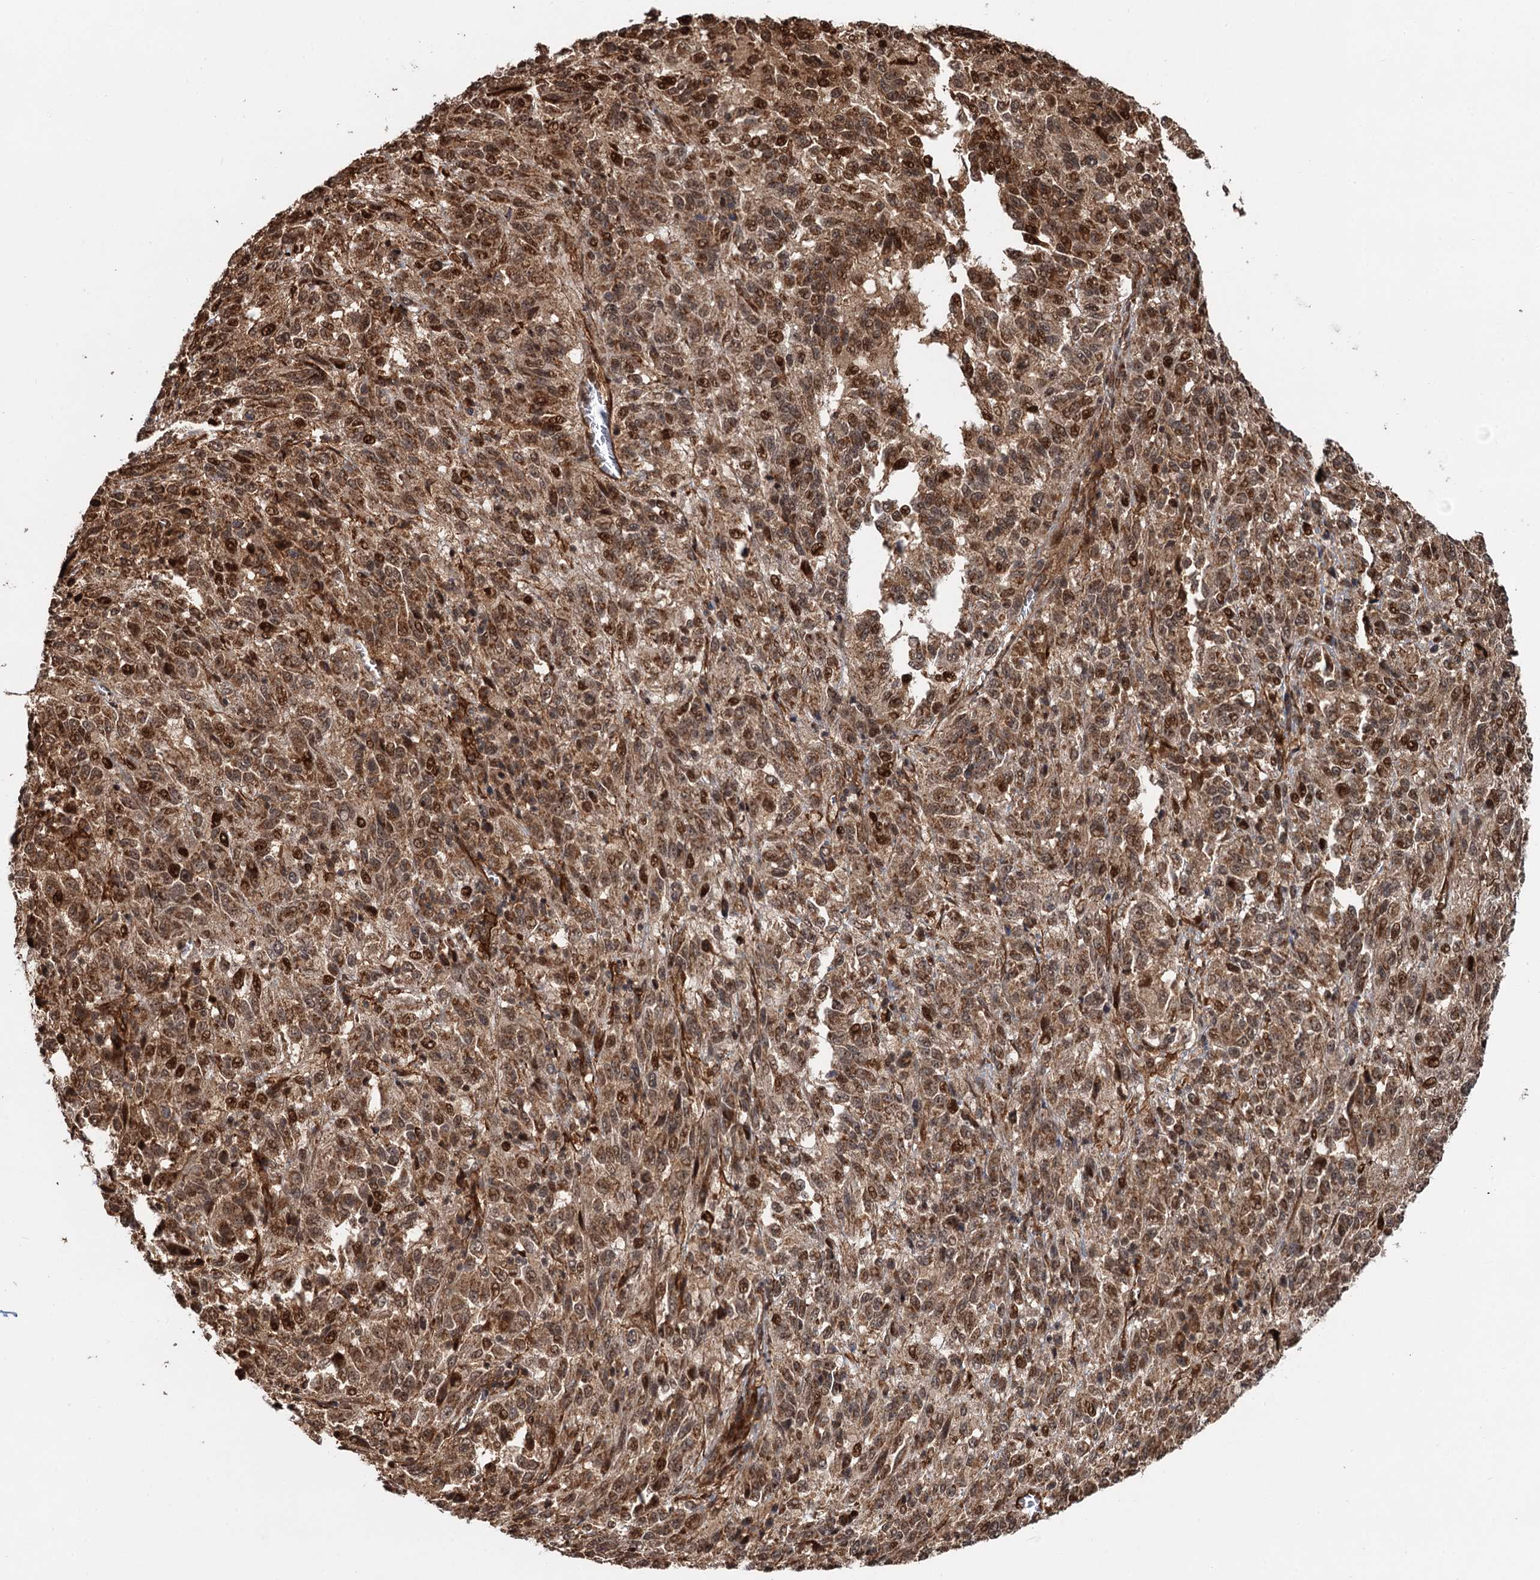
{"staining": {"intensity": "moderate", "quantity": ">75%", "location": "cytoplasmic/membranous,nuclear"}, "tissue": "melanoma", "cell_type": "Tumor cells", "image_type": "cancer", "snomed": [{"axis": "morphology", "description": "Malignant melanoma, Metastatic site"}, {"axis": "topography", "description": "Lung"}], "caption": "An image of malignant melanoma (metastatic site) stained for a protein exhibits moderate cytoplasmic/membranous and nuclear brown staining in tumor cells. Ihc stains the protein in brown and the nuclei are stained blue.", "gene": "SNRNP25", "patient": {"sex": "male", "age": 64}}